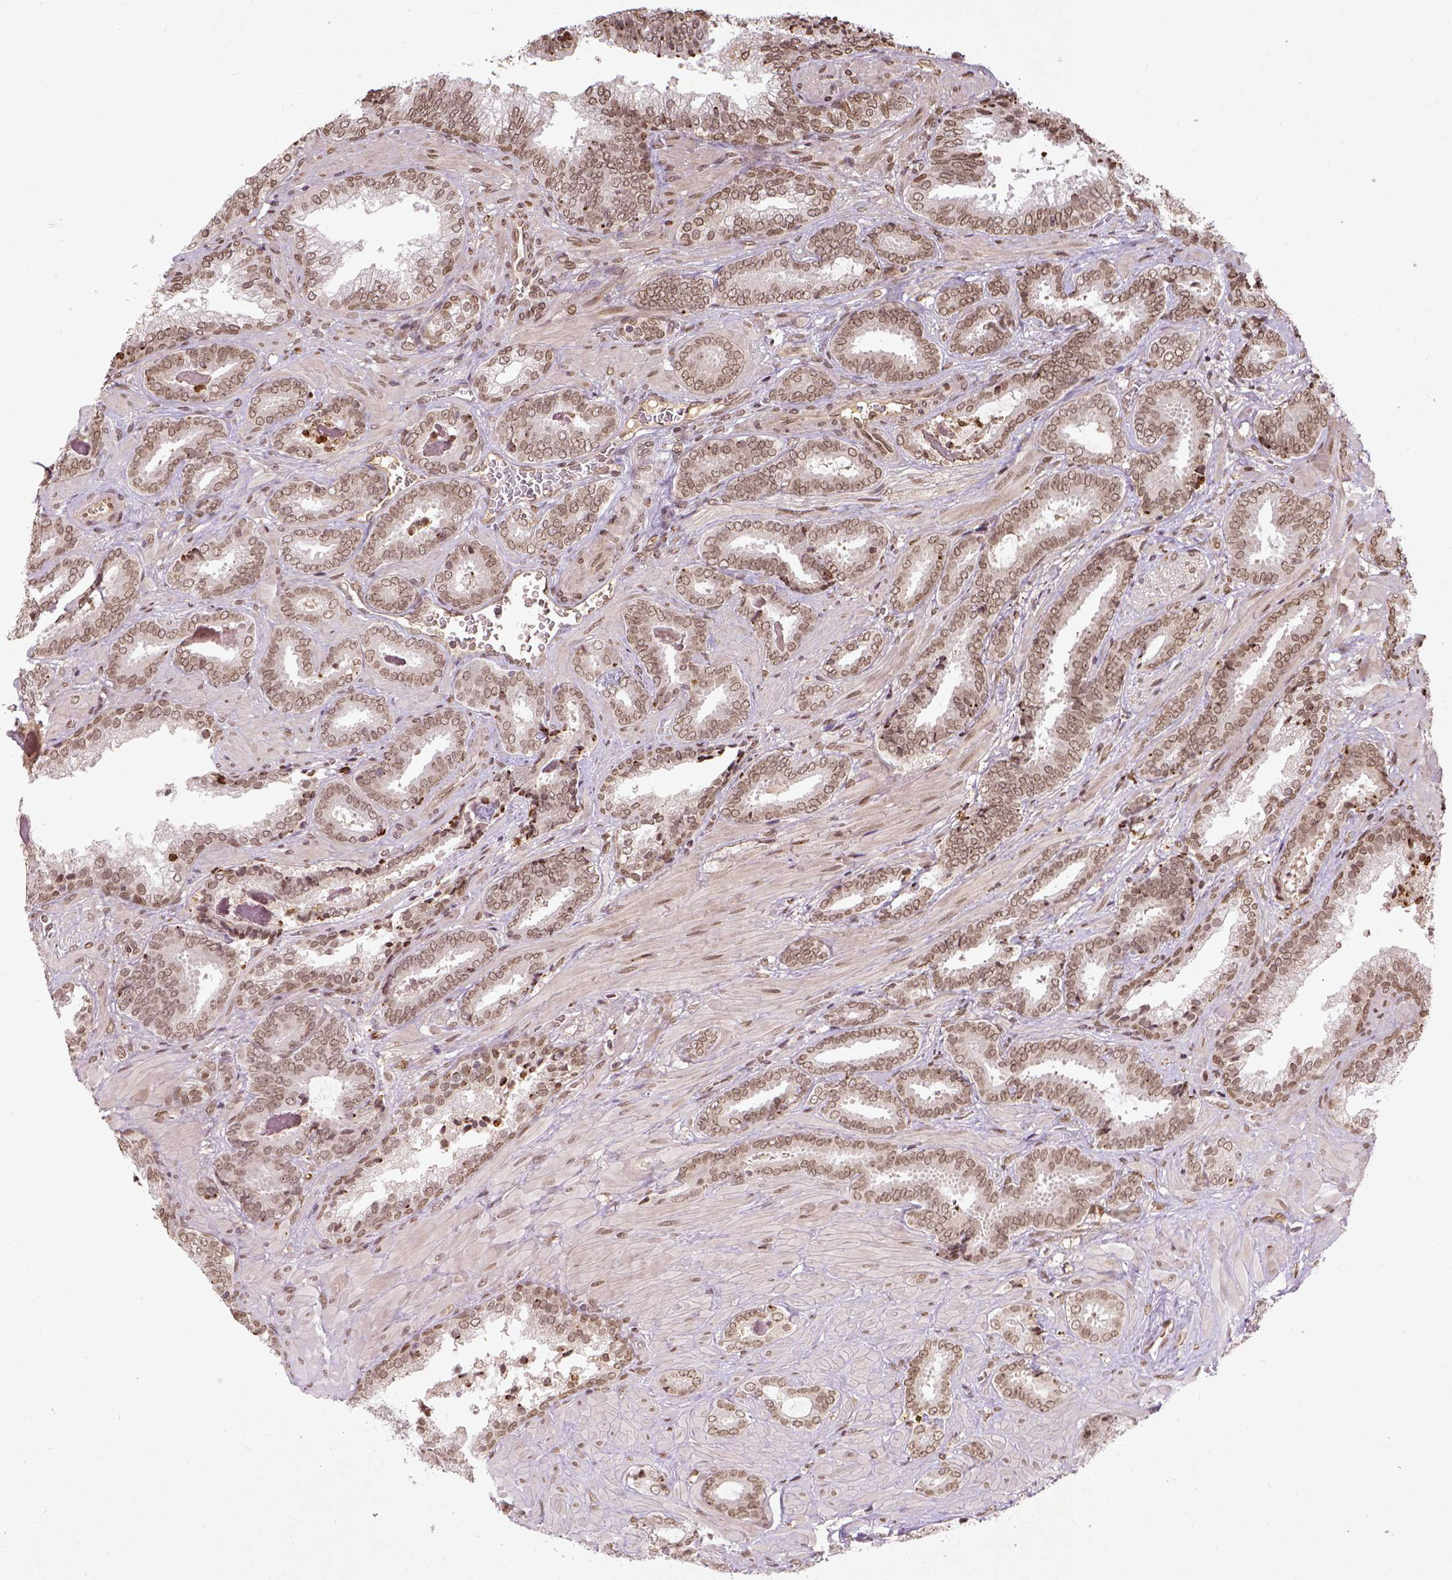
{"staining": {"intensity": "moderate", "quantity": ">75%", "location": "nuclear"}, "tissue": "prostate cancer", "cell_type": "Tumor cells", "image_type": "cancer", "snomed": [{"axis": "morphology", "description": "Adenocarcinoma, Low grade"}, {"axis": "topography", "description": "Prostate"}], "caption": "This photomicrograph shows low-grade adenocarcinoma (prostate) stained with IHC to label a protein in brown. The nuclear of tumor cells show moderate positivity for the protein. Nuclei are counter-stained blue.", "gene": "BANF1", "patient": {"sex": "male", "age": 61}}